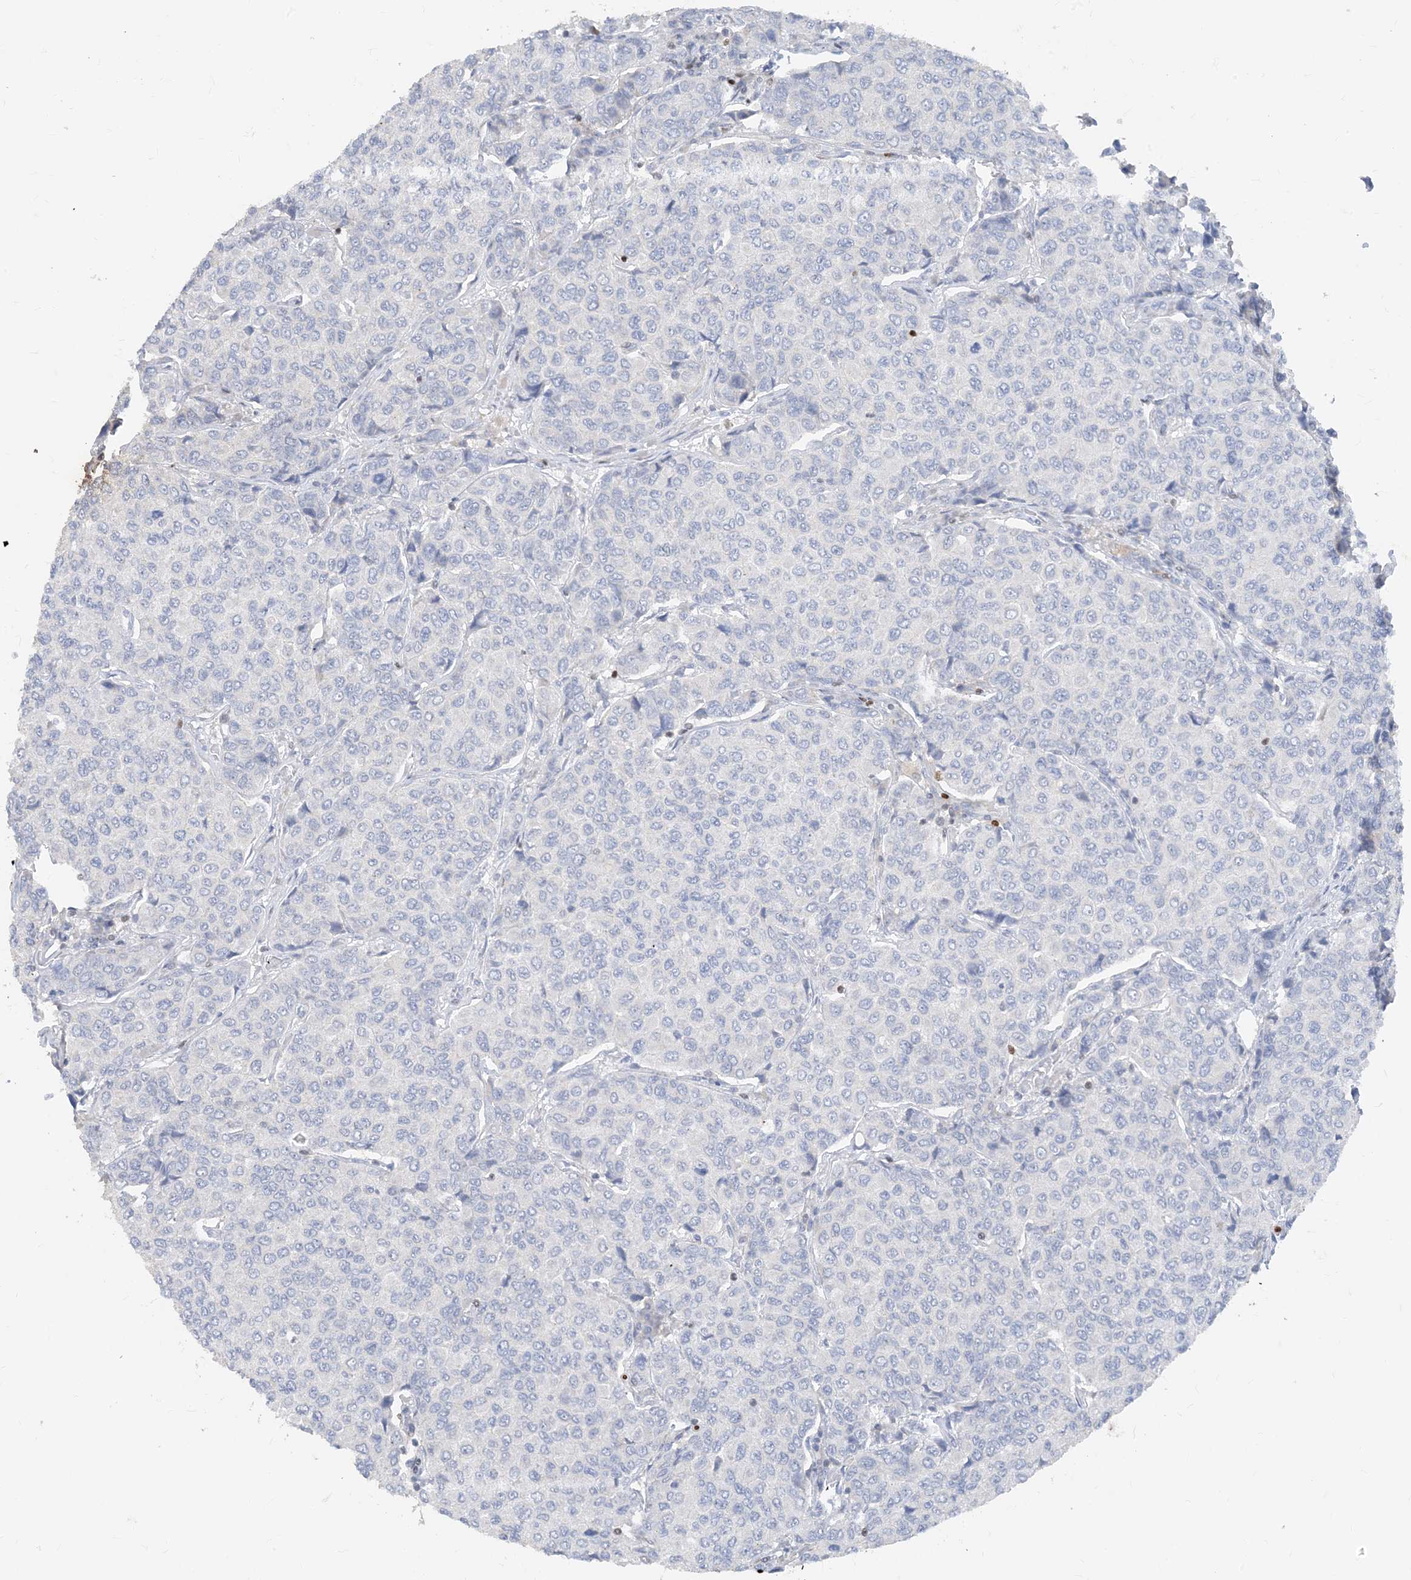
{"staining": {"intensity": "negative", "quantity": "none", "location": "none"}, "tissue": "breast cancer", "cell_type": "Tumor cells", "image_type": "cancer", "snomed": [{"axis": "morphology", "description": "Duct carcinoma"}, {"axis": "topography", "description": "Breast"}], "caption": "A photomicrograph of human breast cancer is negative for staining in tumor cells.", "gene": "TBX21", "patient": {"sex": "female", "age": 55}}